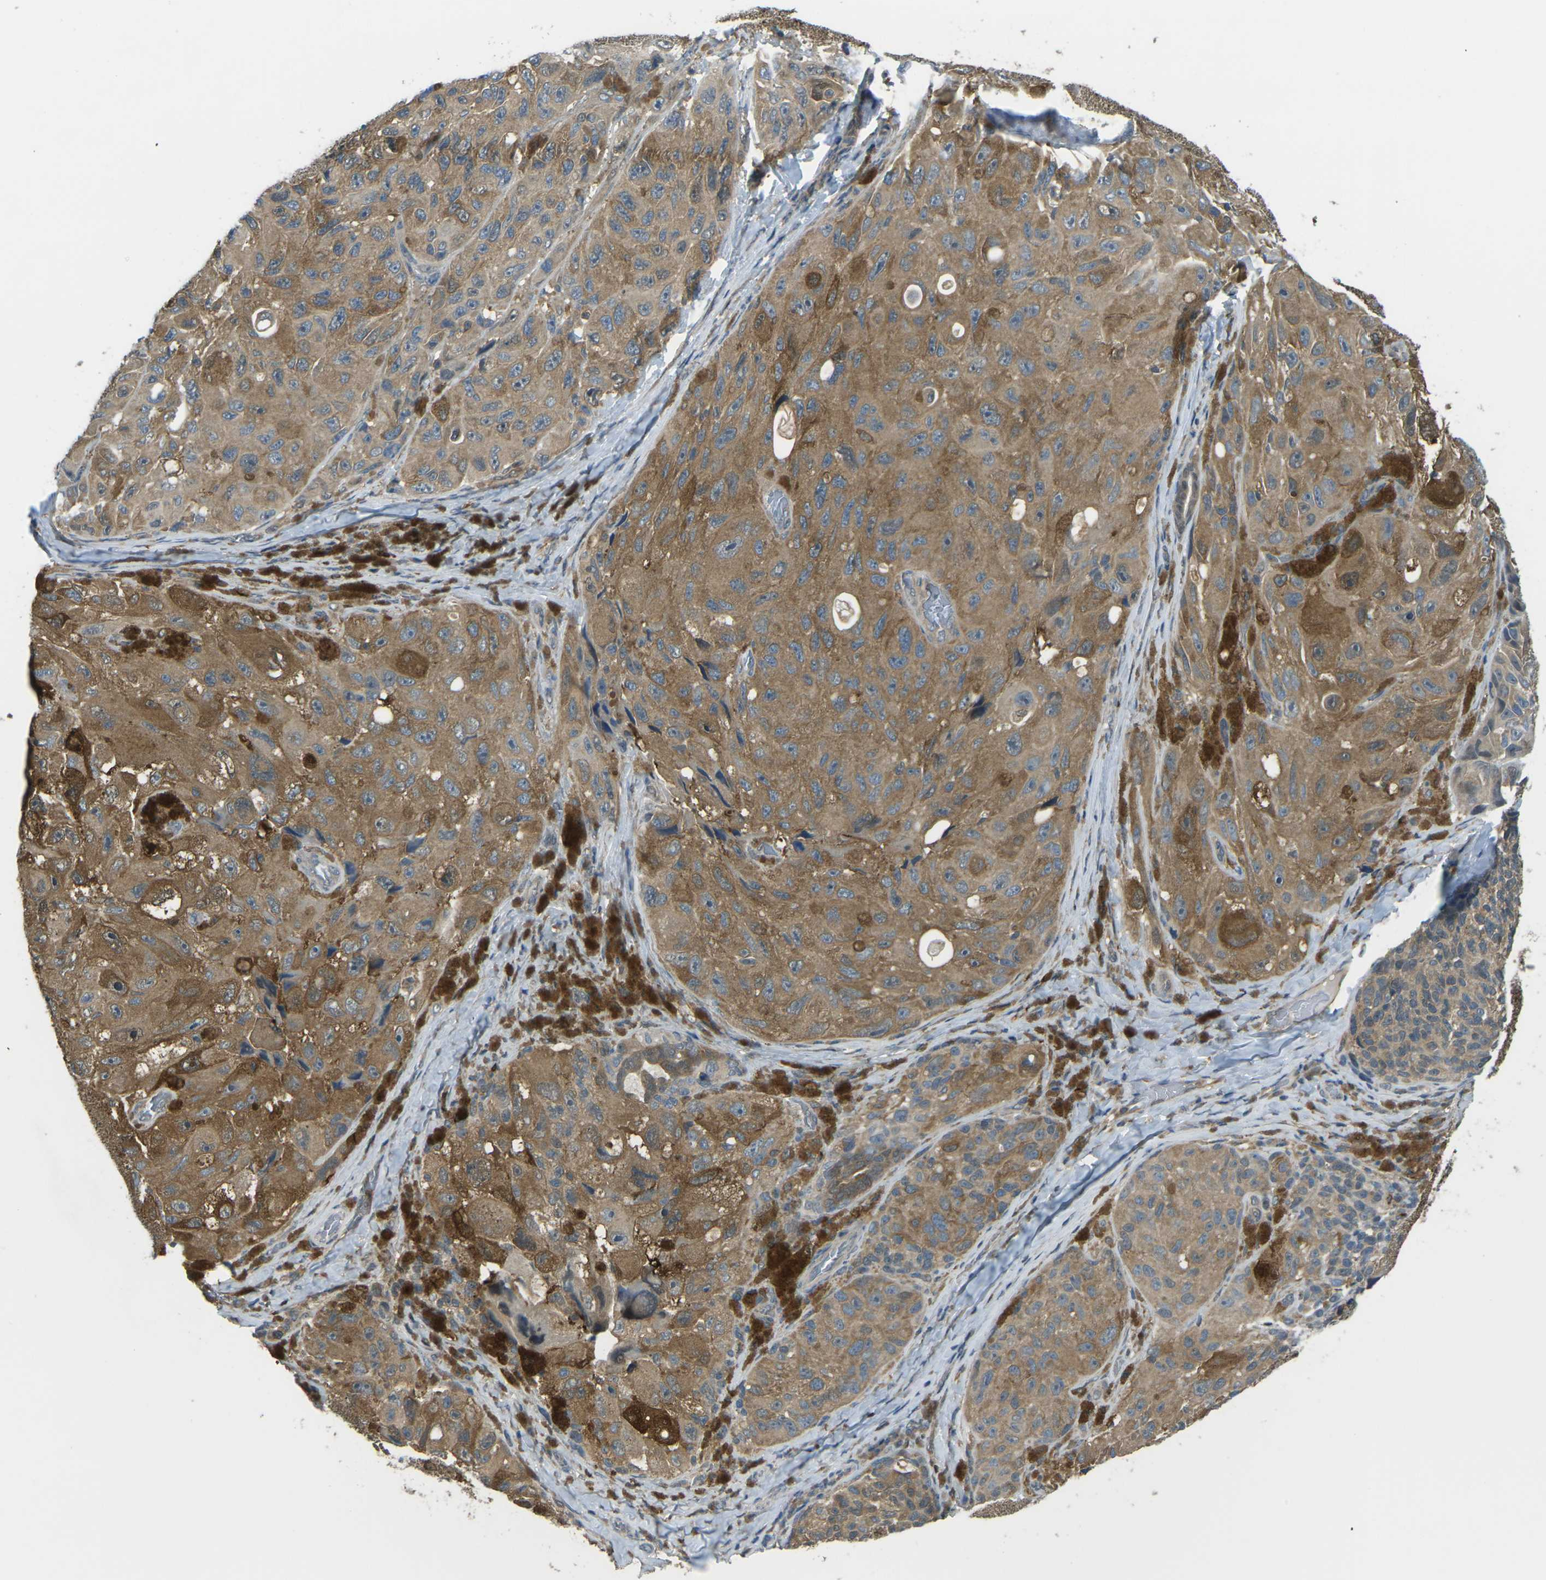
{"staining": {"intensity": "moderate", "quantity": ">75%", "location": "cytoplasmic/membranous"}, "tissue": "melanoma", "cell_type": "Tumor cells", "image_type": "cancer", "snomed": [{"axis": "morphology", "description": "Malignant melanoma, NOS"}, {"axis": "topography", "description": "Skin"}], "caption": "Moderate cytoplasmic/membranous expression for a protein is identified in about >75% of tumor cells of melanoma using immunohistochemistry (IHC).", "gene": "PIEZO2", "patient": {"sex": "female", "age": 73}}